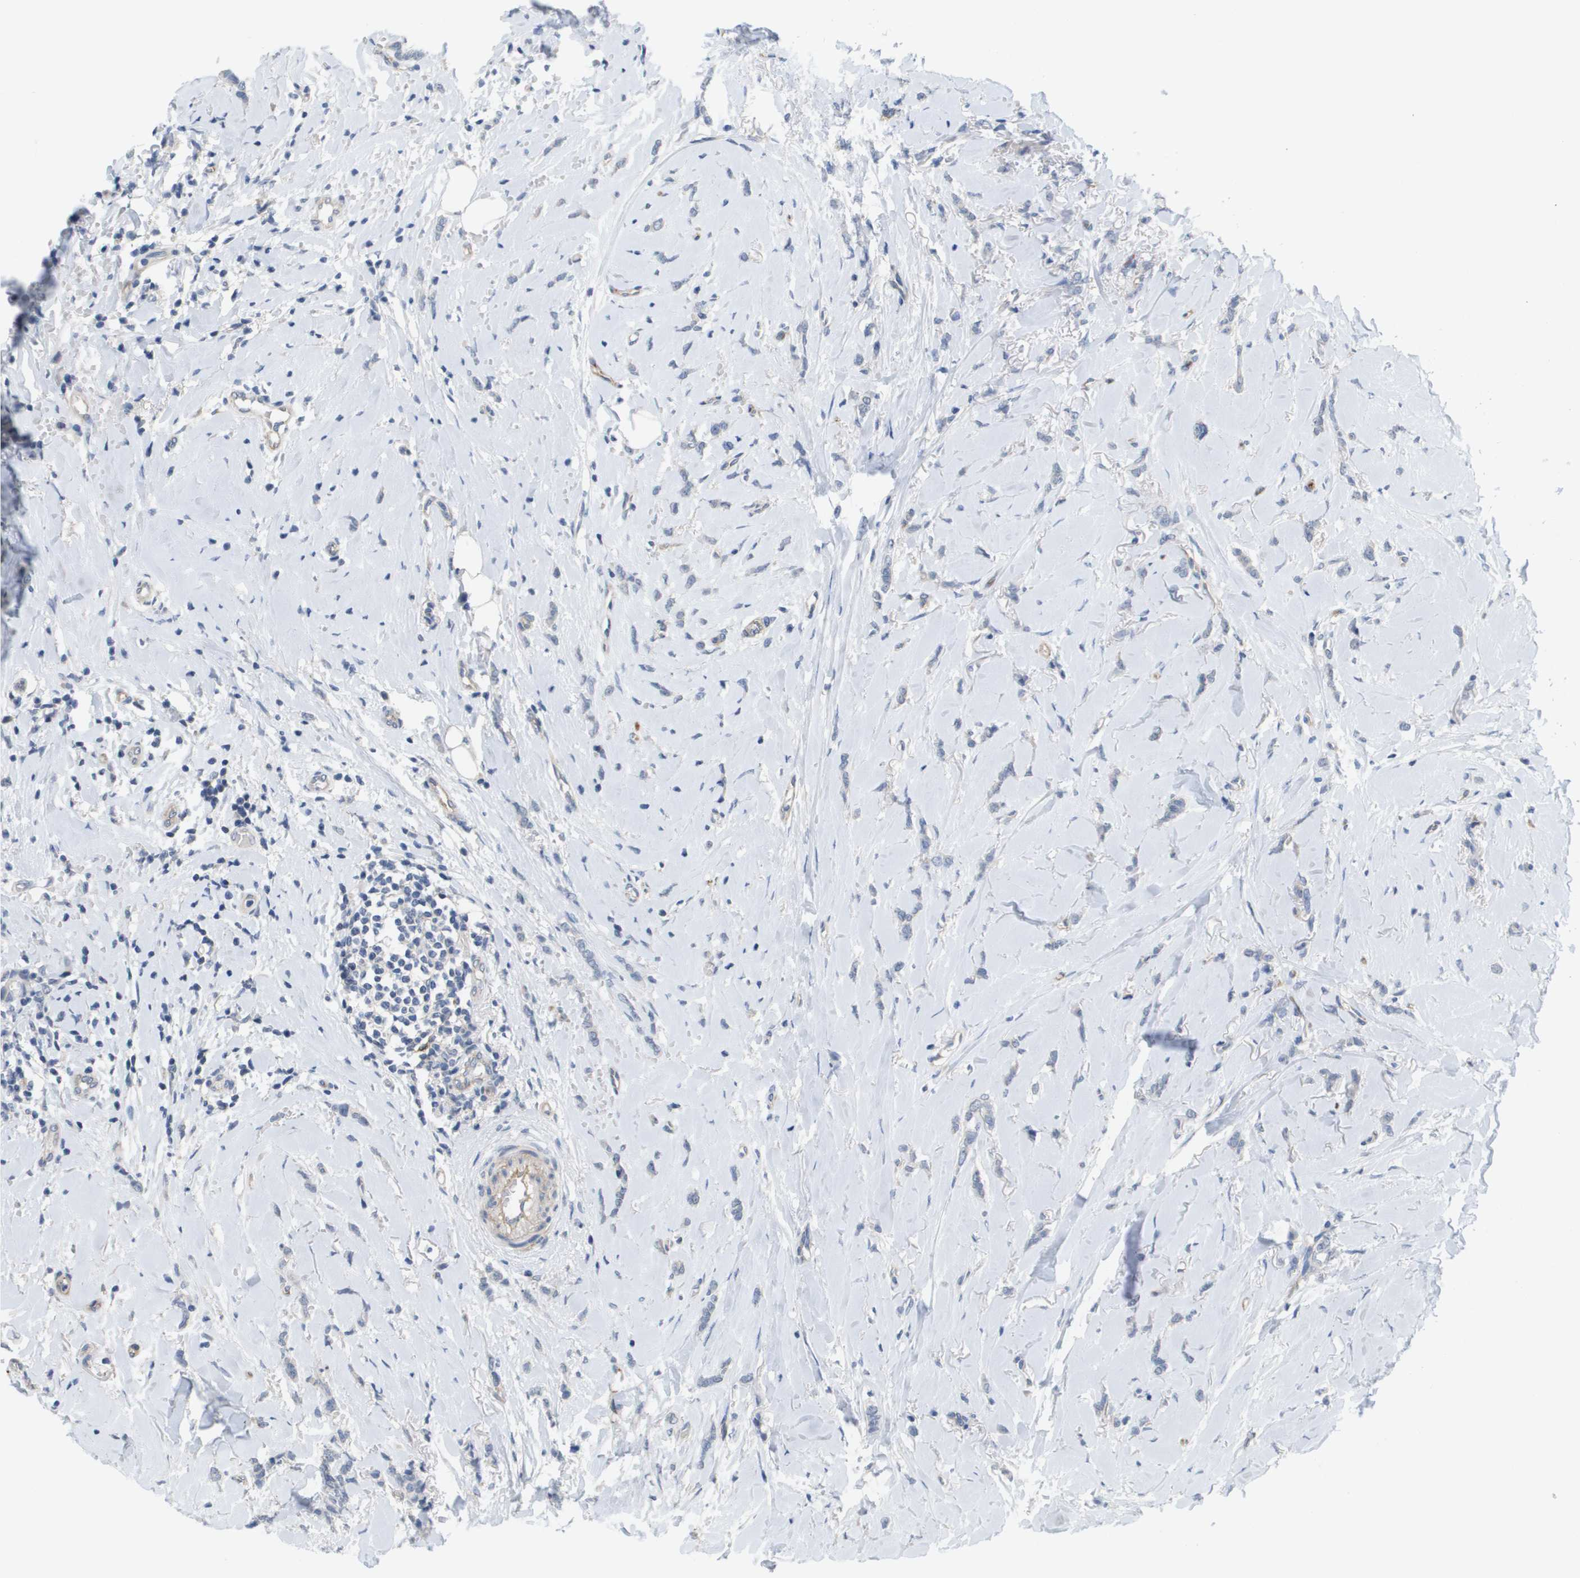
{"staining": {"intensity": "negative", "quantity": "none", "location": "none"}, "tissue": "breast cancer", "cell_type": "Tumor cells", "image_type": "cancer", "snomed": [{"axis": "morphology", "description": "Lobular carcinoma"}, {"axis": "topography", "description": "Skin"}, {"axis": "topography", "description": "Breast"}], "caption": "Human breast cancer (lobular carcinoma) stained for a protein using immunohistochemistry shows no staining in tumor cells.", "gene": "ANGPT2", "patient": {"sex": "female", "age": 46}}